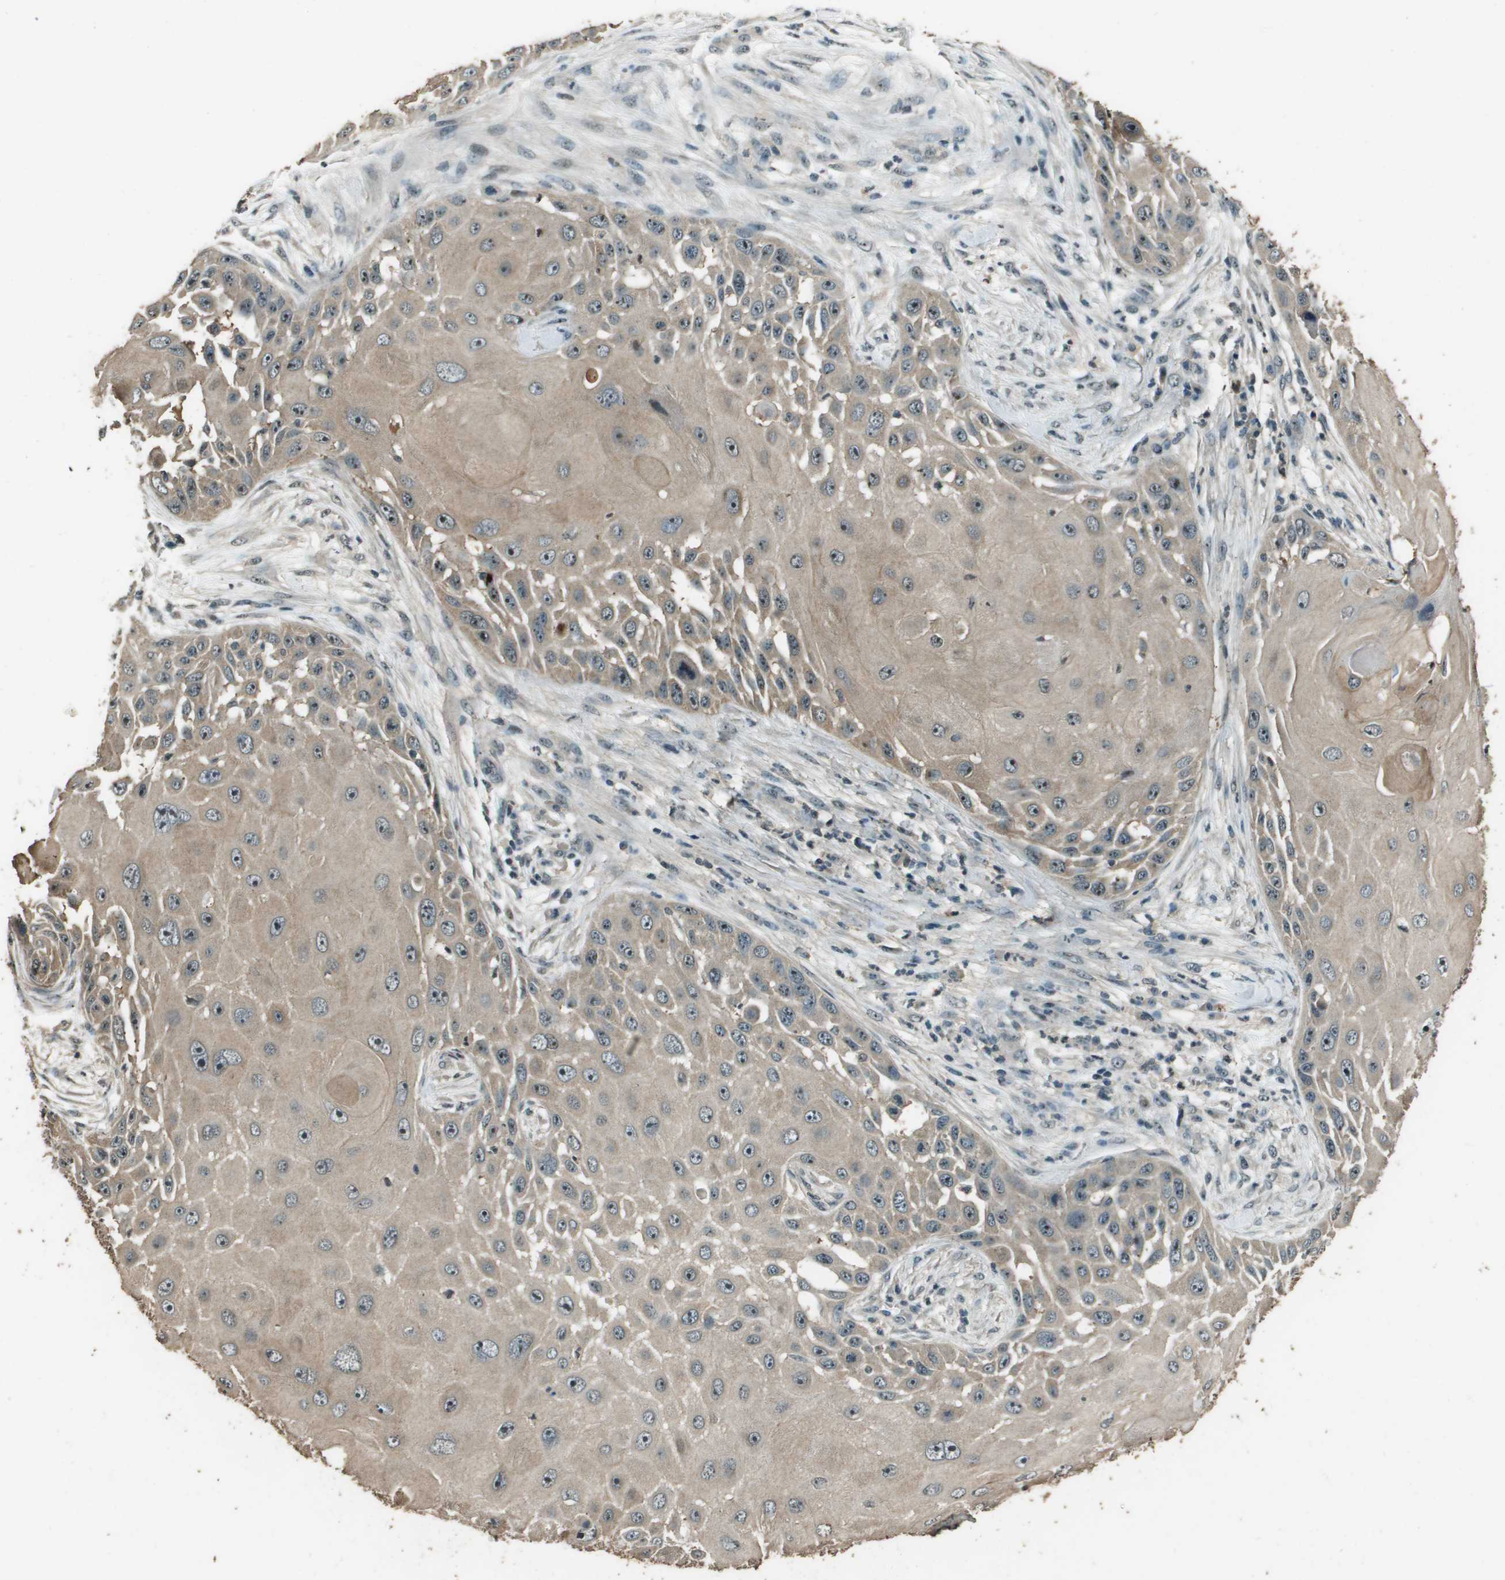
{"staining": {"intensity": "moderate", "quantity": ">75%", "location": "cytoplasmic/membranous"}, "tissue": "skin cancer", "cell_type": "Tumor cells", "image_type": "cancer", "snomed": [{"axis": "morphology", "description": "Squamous cell carcinoma, NOS"}, {"axis": "topography", "description": "Skin"}], "caption": "Immunohistochemistry histopathology image of neoplastic tissue: skin cancer stained using IHC demonstrates medium levels of moderate protein expression localized specifically in the cytoplasmic/membranous of tumor cells, appearing as a cytoplasmic/membranous brown color.", "gene": "SDC3", "patient": {"sex": "female", "age": 44}}